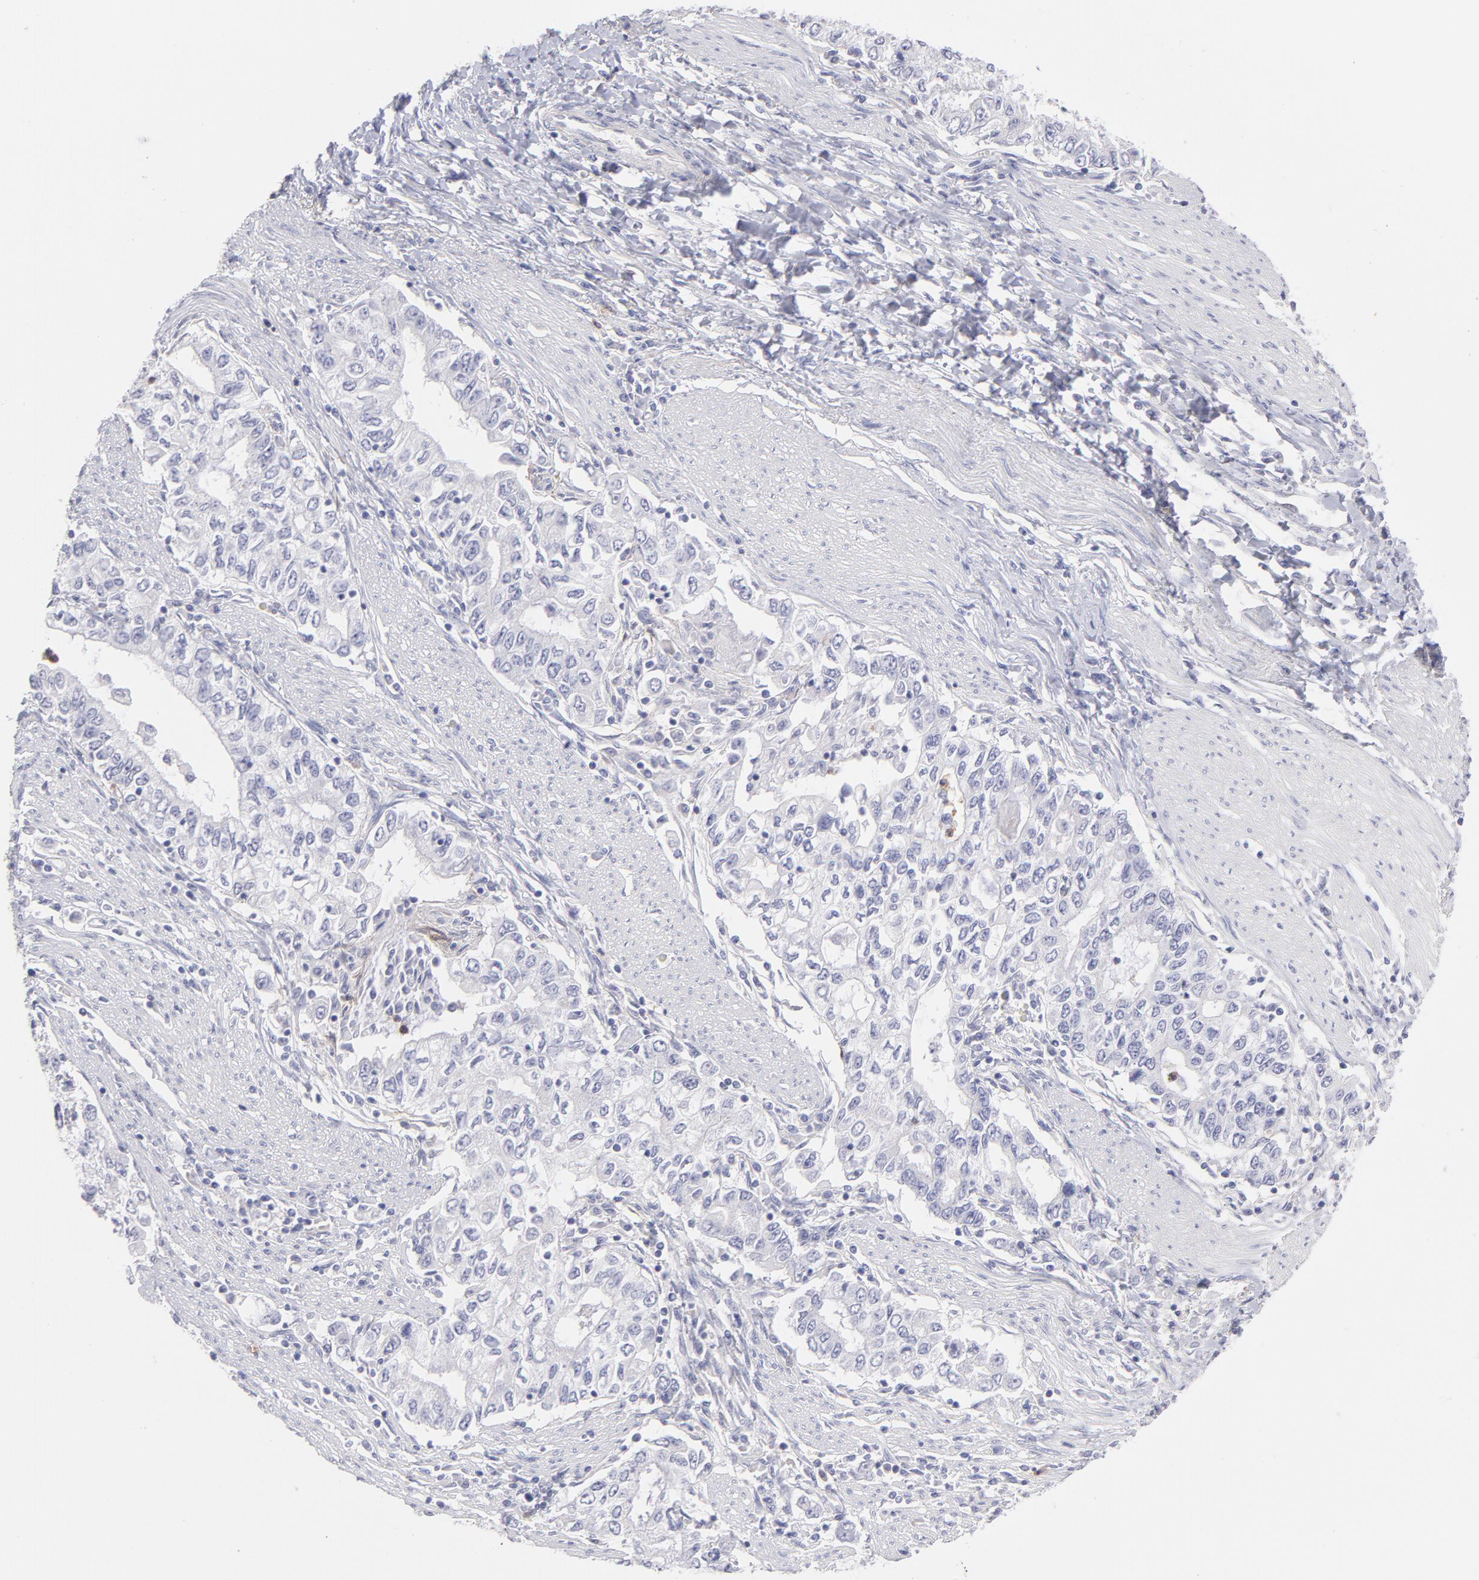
{"staining": {"intensity": "negative", "quantity": "none", "location": "none"}, "tissue": "stomach cancer", "cell_type": "Tumor cells", "image_type": "cancer", "snomed": [{"axis": "morphology", "description": "Adenocarcinoma, NOS"}, {"axis": "topography", "description": "Stomach, lower"}], "caption": "This is an immunohistochemistry photomicrograph of stomach cancer. There is no positivity in tumor cells.", "gene": "LTB4R", "patient": {"sex": "female", "age": 72}}